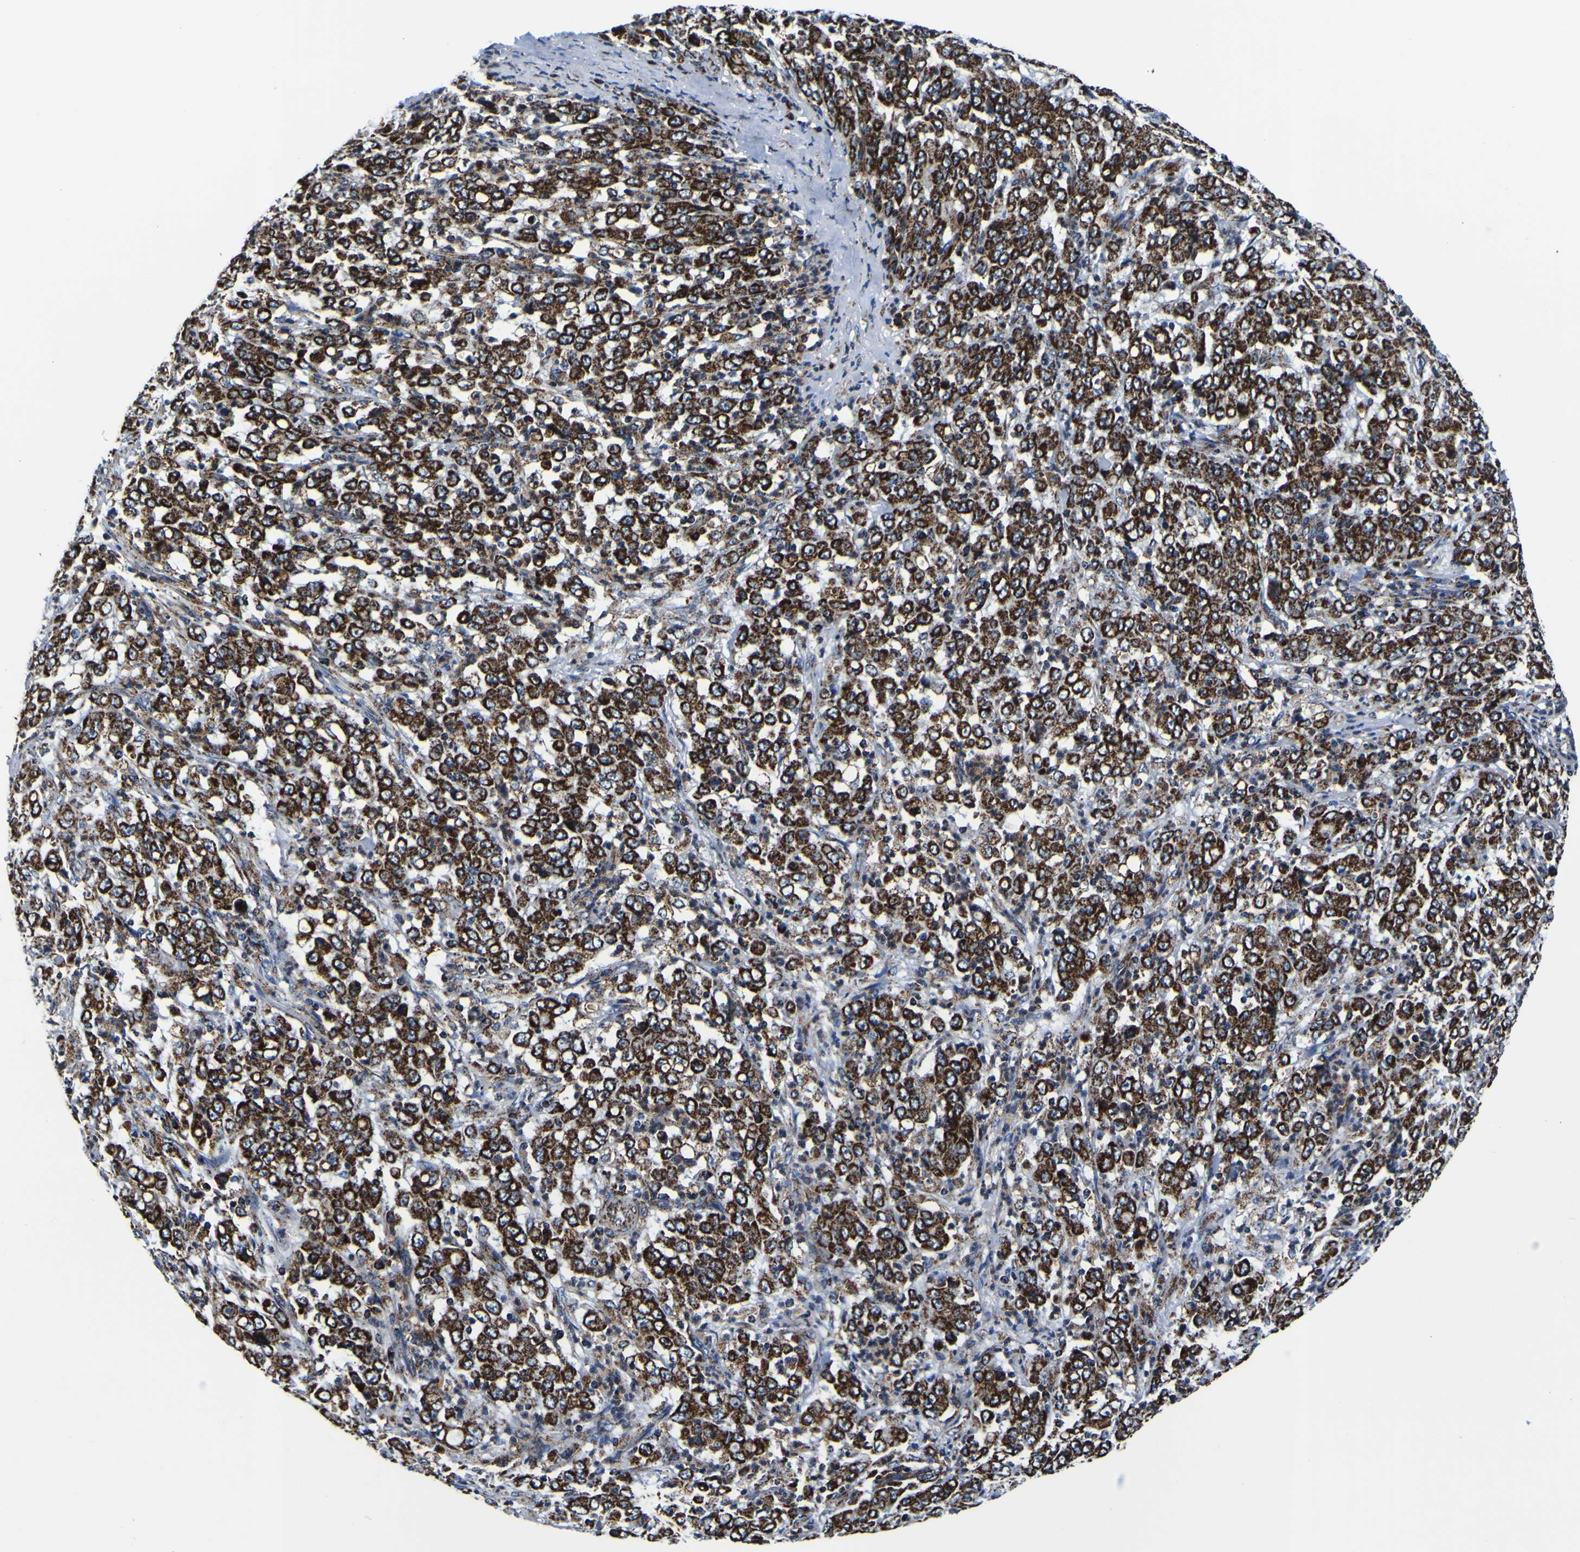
{"staining": {"intensity": "strong", "quantity": ">75%", "location": "cytoplasmic/membranous"}, "tissue": "stomach cancer", "cell_type": "Tumor cells", "image_type": "cancer", "snomed": [{"axis": "morphology", "description": "Adenocarcinoma, NOS"}, {"axis": "topography", "description": "Stomach, lower"}], "caption": "IHC (DAB (3,3'-diaminobenzidine)) staining of human stomach cancer (adenocarcinoma) demonstrates strong cytoplasmic/membranous protein positivity in about >75% of tumor cells.", "gene": "PTRH2", "patient": {"sex": "female", "age": 71}}